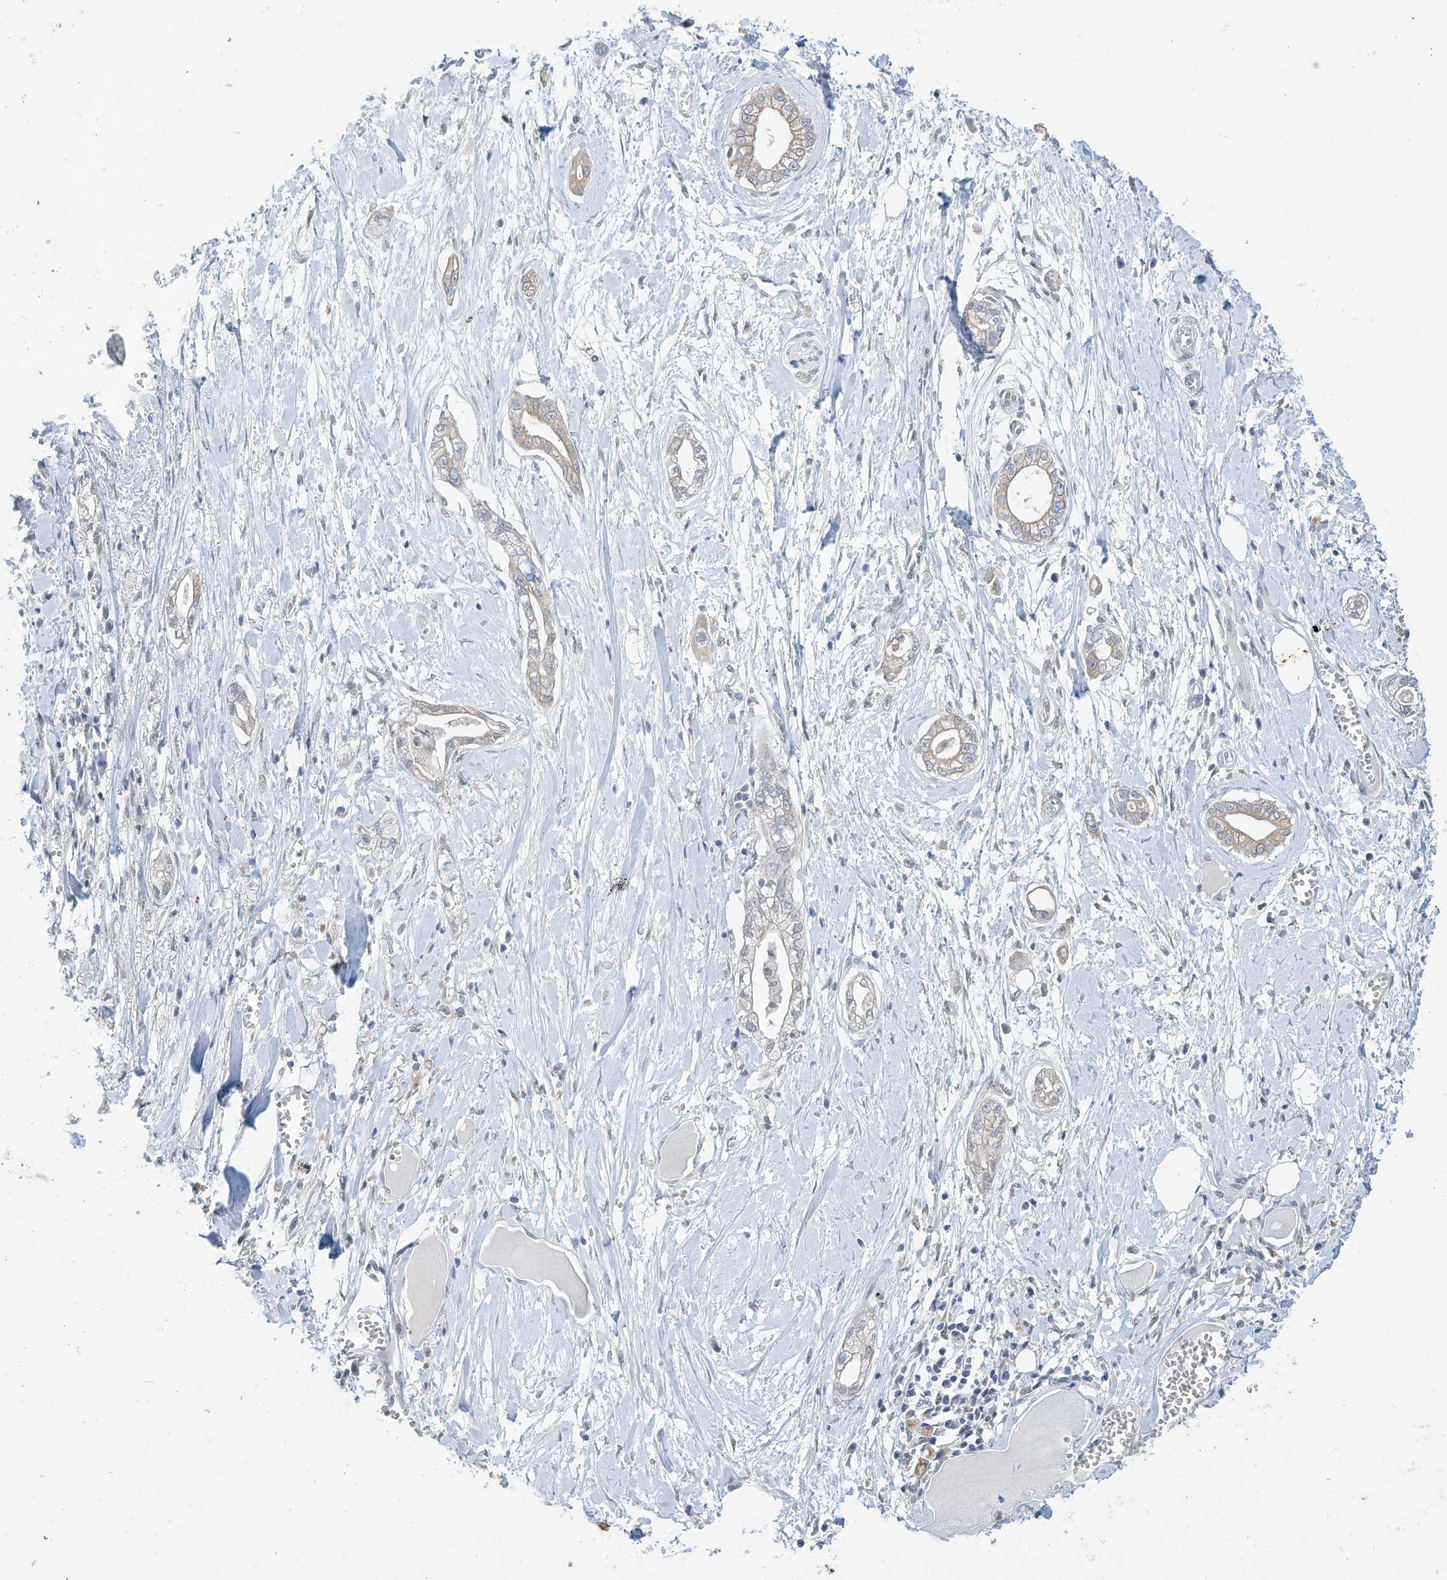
{"staining": {"intensity": "weak", "quantity": "25%-75%", "location": "cytoplasmic/membranous"}, "tissue": "pancreatic cancer", "cell_type": "Tumor cells", "image_type": "cancer", "snomed": [{"axis": "morphology", "description": "Adenocarcinoma, NOS"}, {"axis": "topography", "description": "Pancreas"}], "caption": "Pancreatic adenocarcinoma was stained to show a protein in brown. There is low levels of weak cytoplasmic/membranous expression in about 25%-75% of tumor cells.", "gene": "APLF", "patient": {"sex": "male", "age": 68}}